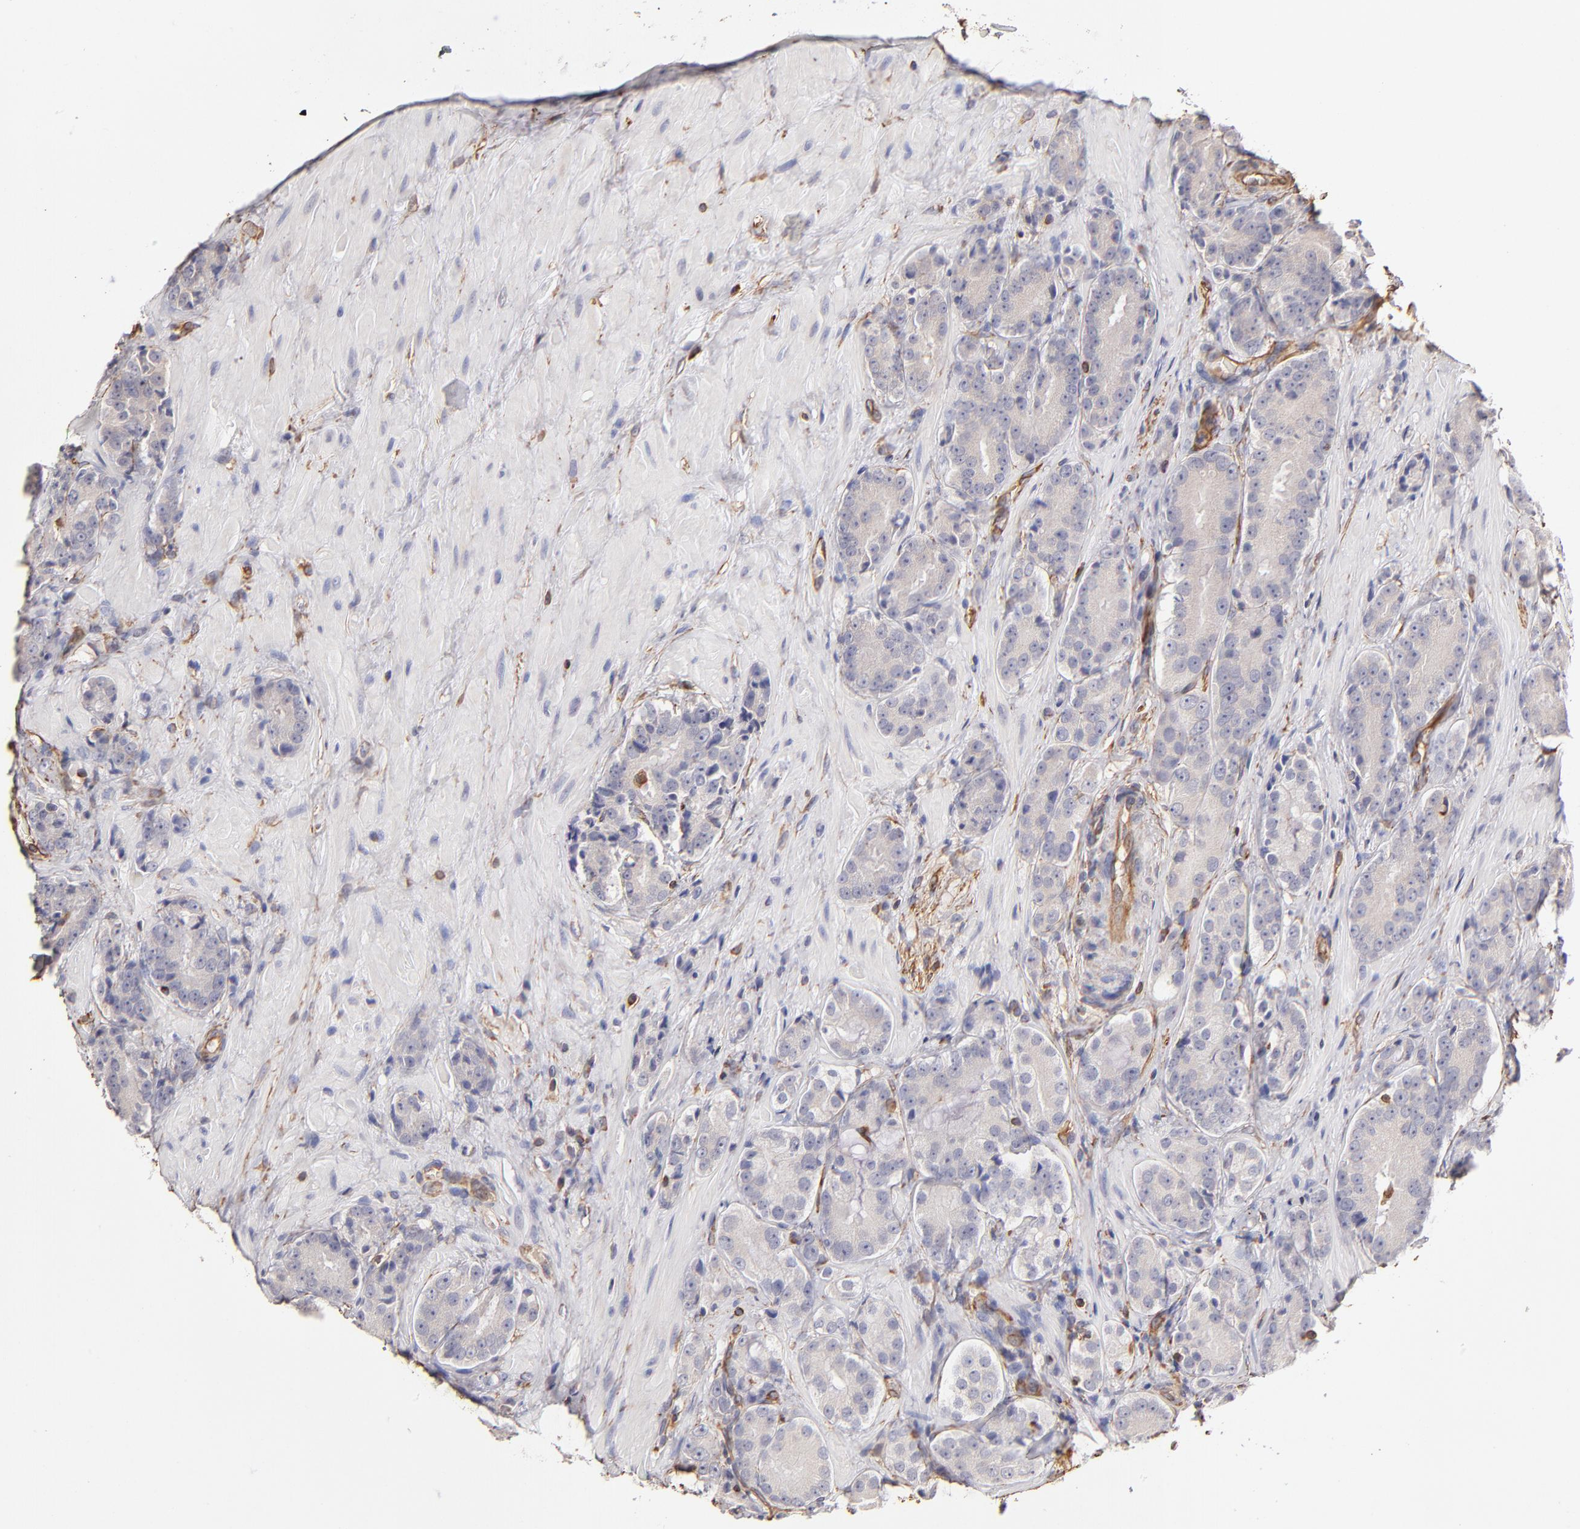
{"staining": {"intensity": "negative", "quantity": "none", "location": "none"}, "tissue": "prostate cancer", "cell_type": "Tumor cells", "image_type": "cancer", "snomed": [{"axis": "morphology", "description": "Adenocarcinoma, High grade"}, {"axis": "topography", "description": "Prostate"}], "caption": "High magnification brightfield microscopy of prostate adenocarcinoma (high-grade) stained with DAB (brown) and counterstained with hematoxylin (blue): tumor cells show no significant expression.", "gene": "ABCC1", "patient": {"sex": "male", "age": 70}}